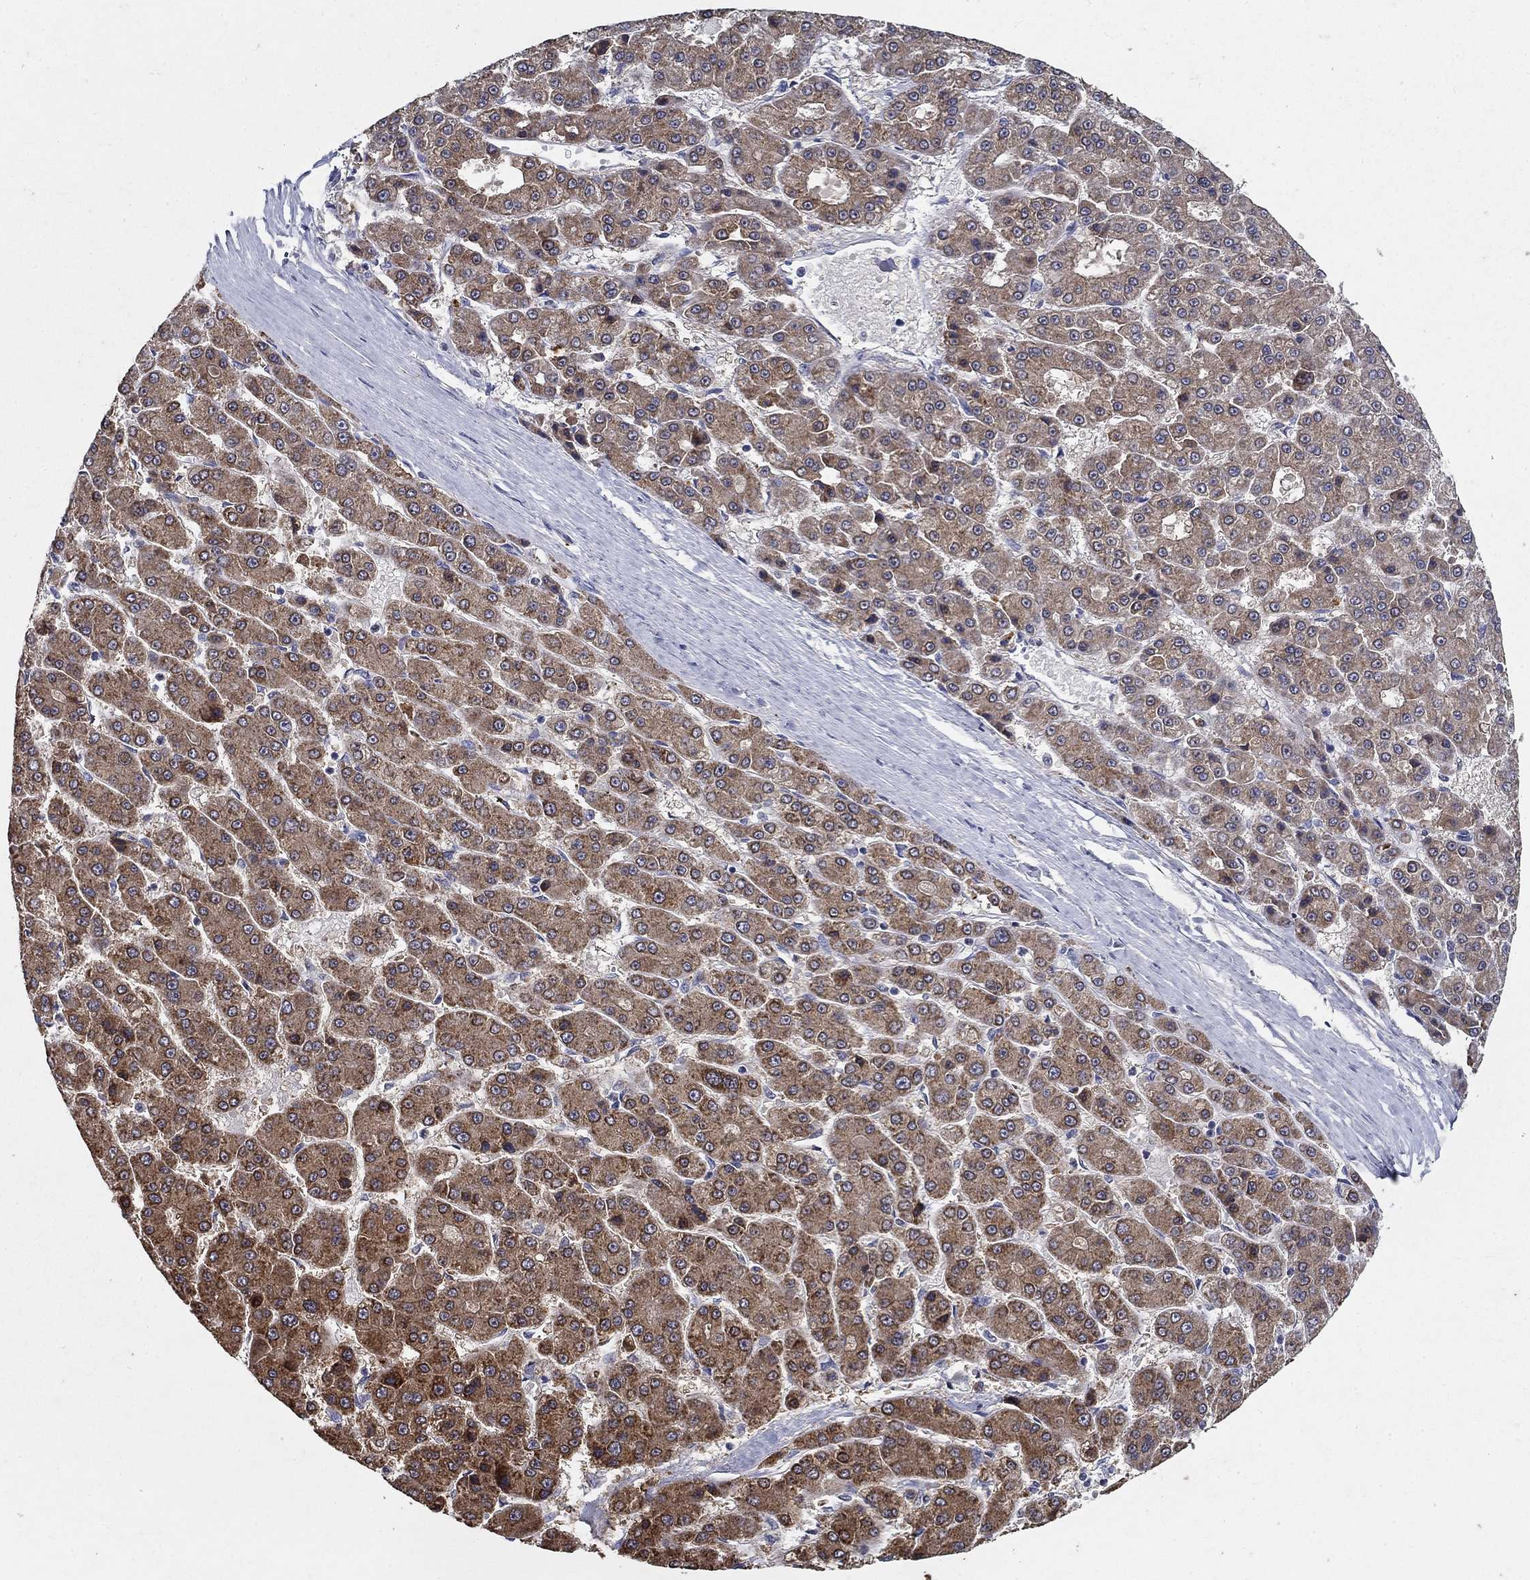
{"staining": {"intensity": "moderate", "quantity": "25%-75%", "location": "cytoplasmic/membranous"}, "tissue": "liver cancer", "cell_type": "Tumor cells", "image_type": "cancer", "snomed": [{"axis": "morphology", "description": "Carcinoma, Hepatocellular, NOS"}, {"axis": "topography", "description": "Liver"}], "caption": "This image reveals liver cancer stained with IHC to label a protein in brown. The cytoplasmic/membranous of tumor cells show moderate positivity for the protein. Nuclei are counter-stained blue.", "gene": "PROZ", "patient": {"sex": "male", "age": 70}}